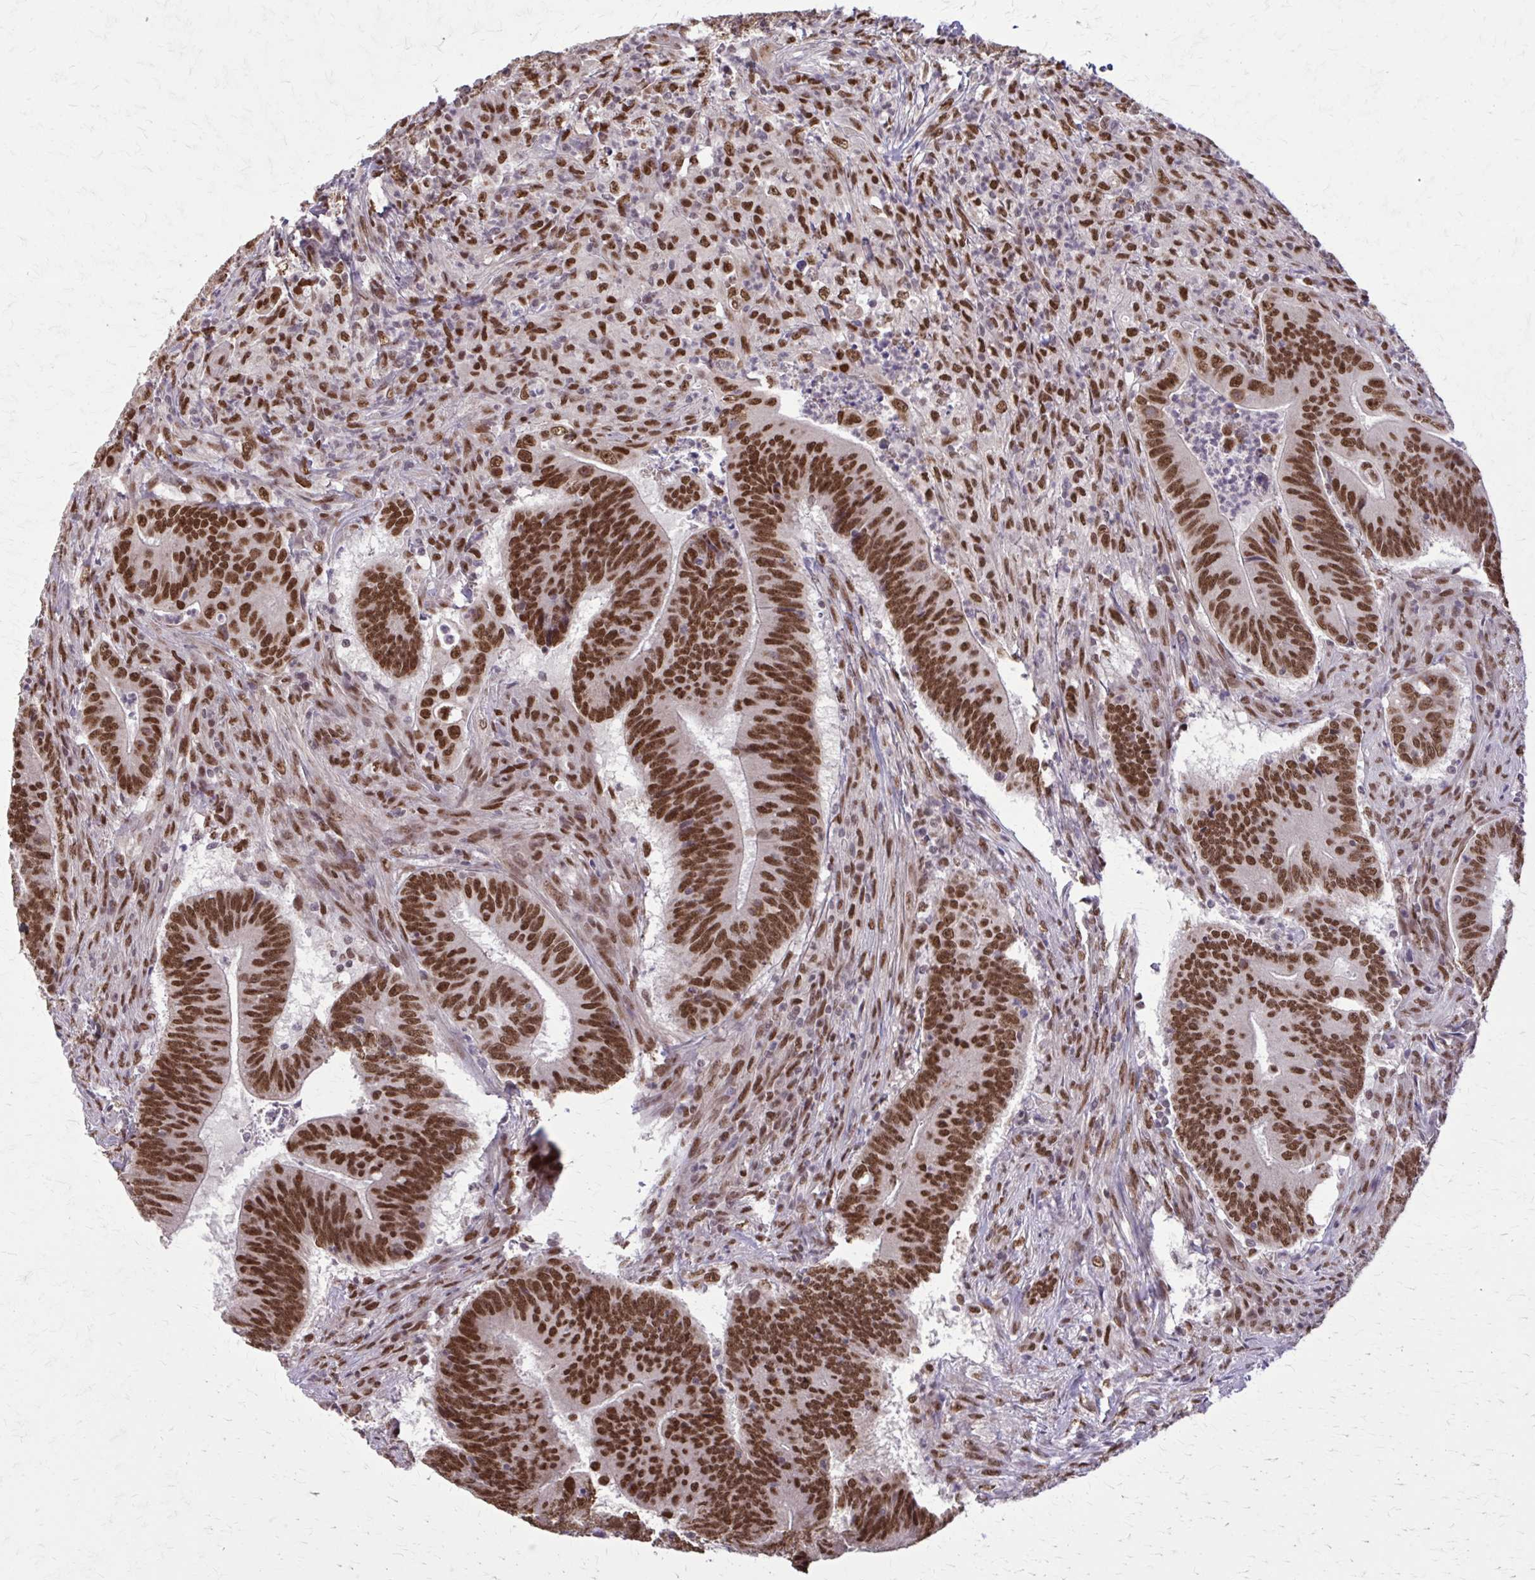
{"staining": {"intensity": "strong", "quantity": ">75%", "location": "nuclear"}, "tissue": "colorectal cancer", "cell_type": "Tumor cells", "image_type": "cancer", "snomed": [{"axis": "morphology", "description": "Adenocarcinoma, NOS"}, {"axis": "topography", "description": "Colon"}], "caption": "Protein staining of adenocarcinoma (colorectal) tissue demonstrates strong nuclear expression in about >75% of tumor cells. (Stains: DAB in brown, nuclei in blue, Microscopy: brightfield microscopy at high magnification).", "gene": "TTF1", "patient": {"sex": "female", "age": 87}}